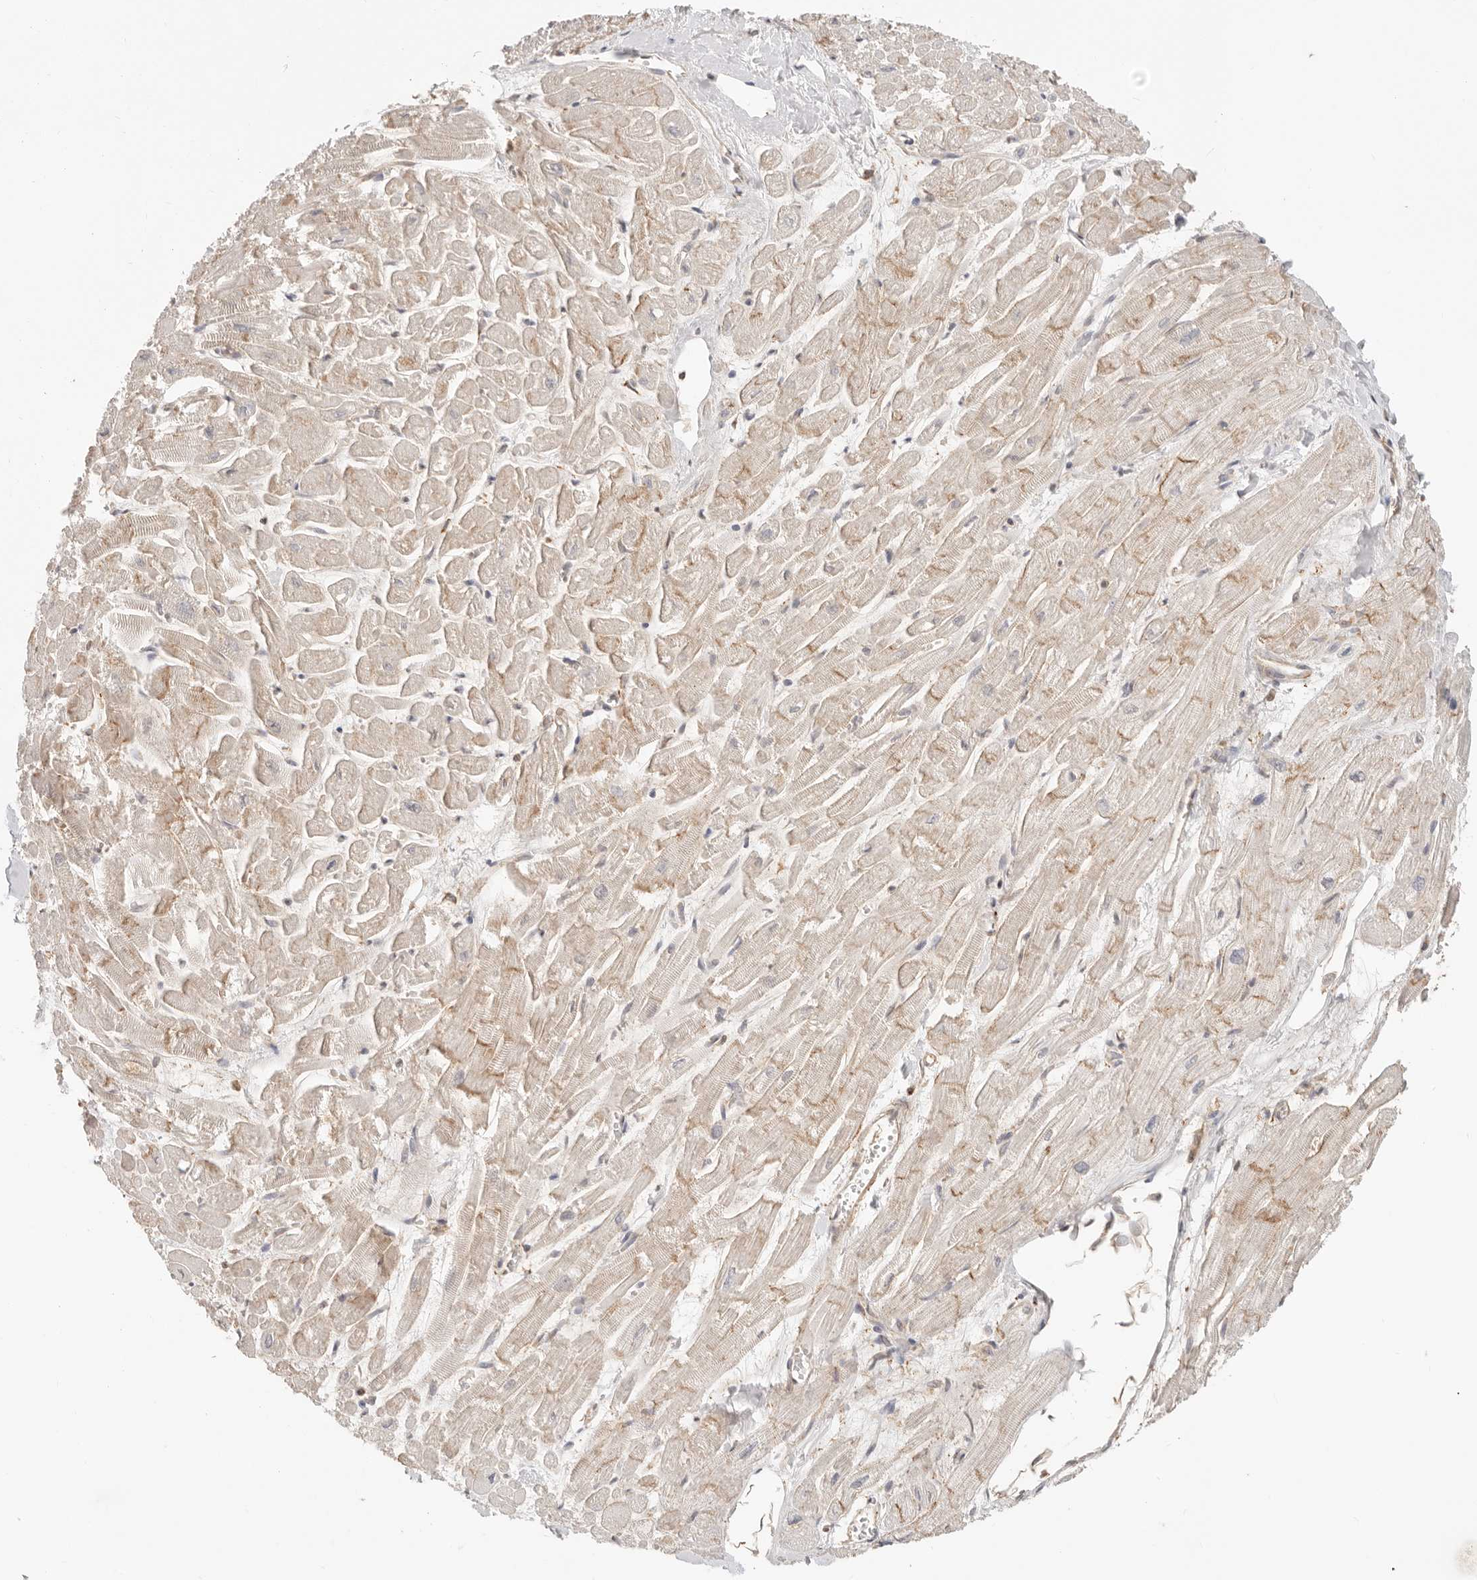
{"staining": {"intensity": "moderate", "quantity": "25%-75%", "location": "cytoplasmic/membranous"}, "tissue": "heart muscle", "cell_type": "Cardiomyocytes", "image_type": "normal", "snomed": [{"axis": "morphology", "description": "Normal tissue, NOS"}, {"axis": "topography", "description": "Heart"}], "caption": "The histopathology image displays immunohistochemical staining of benign heart muscle. There is moderate cytoplasmic/membranous expression is identified in approximately 25%-75% of cardiomyocytes. (DAB (3,3'-diaminobenzidine) IHC, brown staining for protein, blue staining for nuclei).", "gene": "HEXD", "patient": {"sex": "male", "age": 54}}